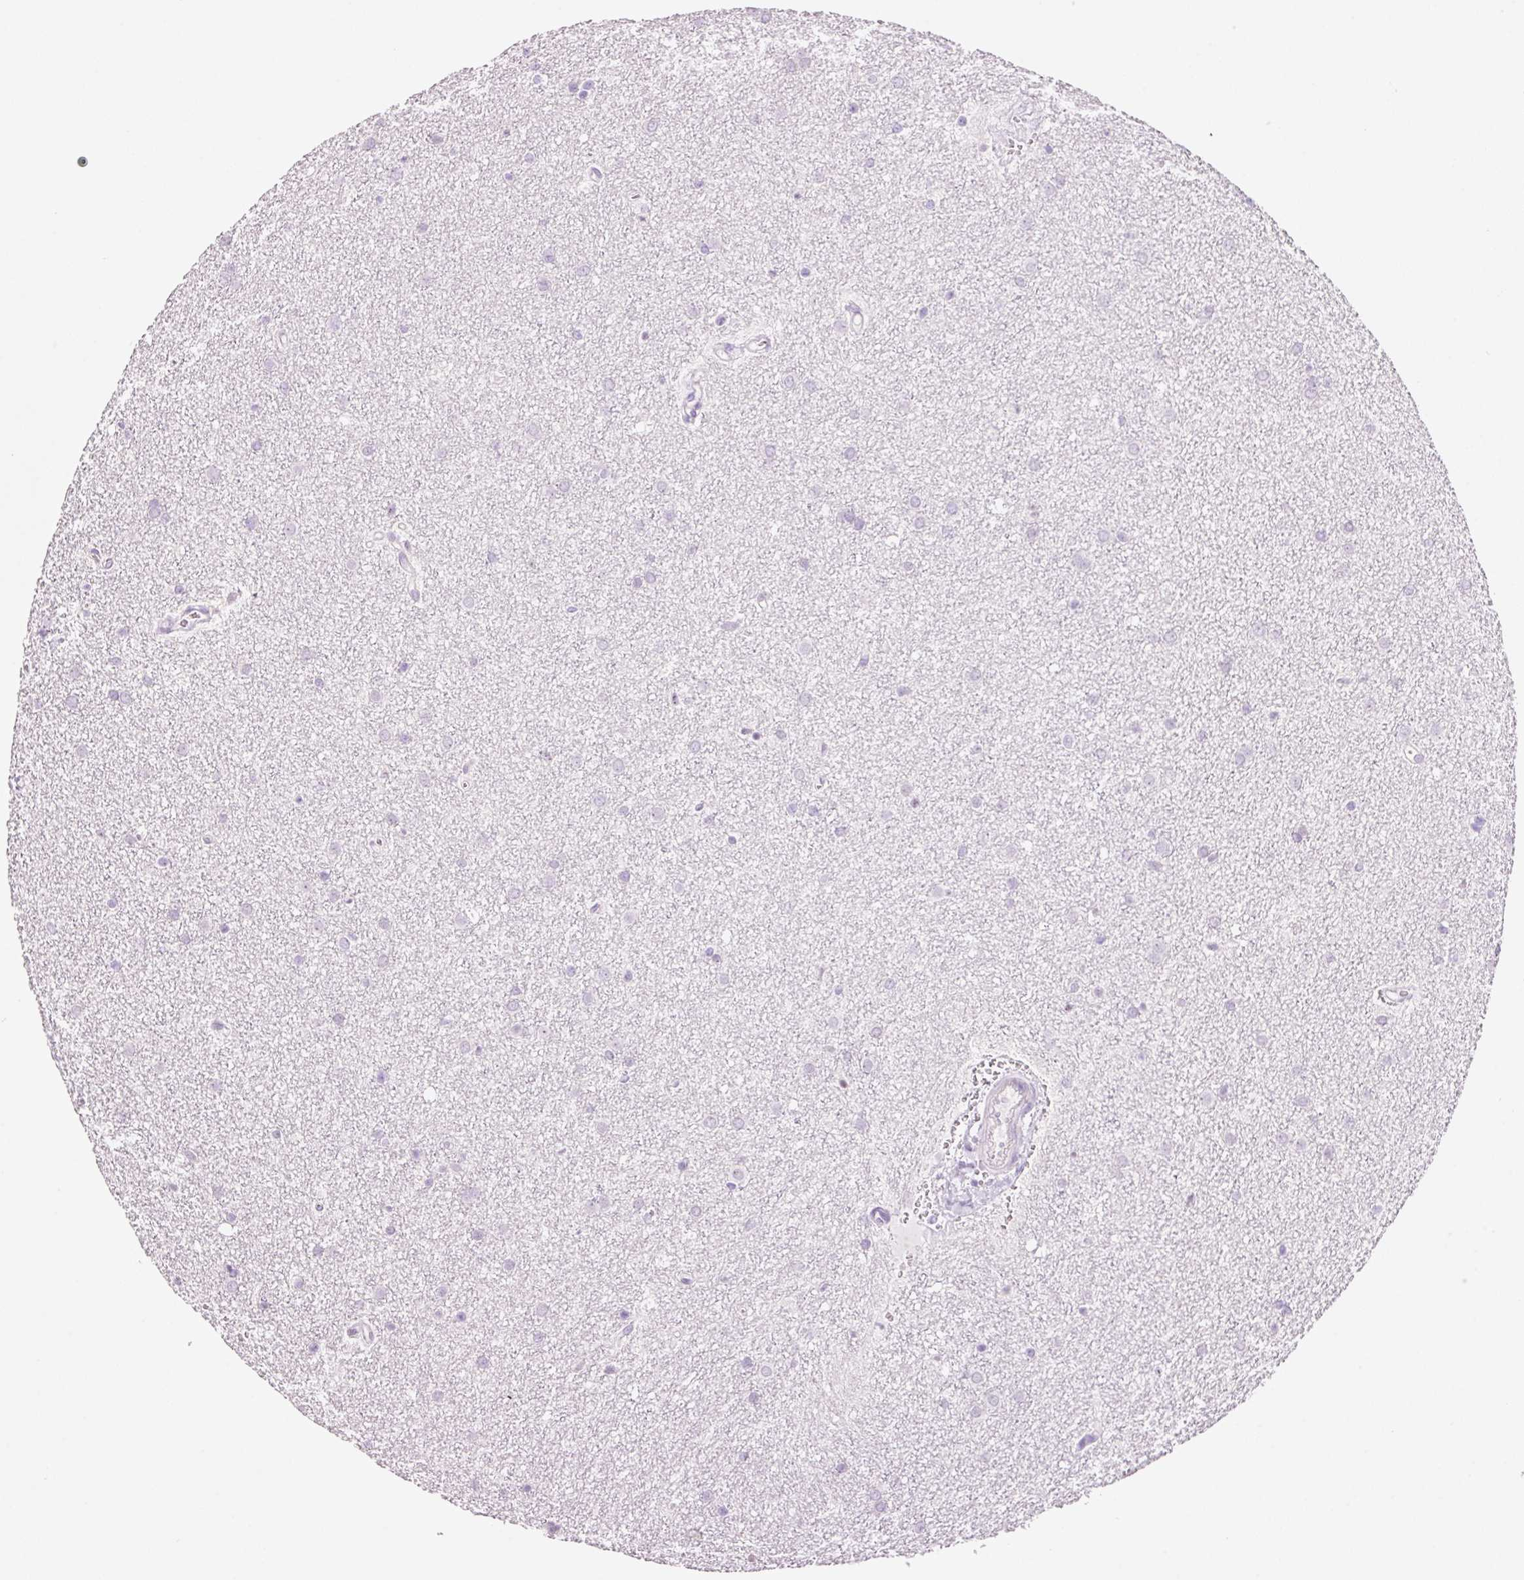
{"staining": {"intensity": "negative", "quantity": "none", "location": "none"}, "tissue": "glioma", "cell_type": "Tumor cells", "image_type": "cancer", "snomed": [{"axis": "morphology", "description": "Glioma, malignant, Low grade"}, {"axis": "topography", "description": "Cerebellum"}], "caption": "Glioma was stained to show a protein in brown. There is no significant staining in tumor cells.", "gene": "GCG", "patient": {"sex": "female", "age": 5}}